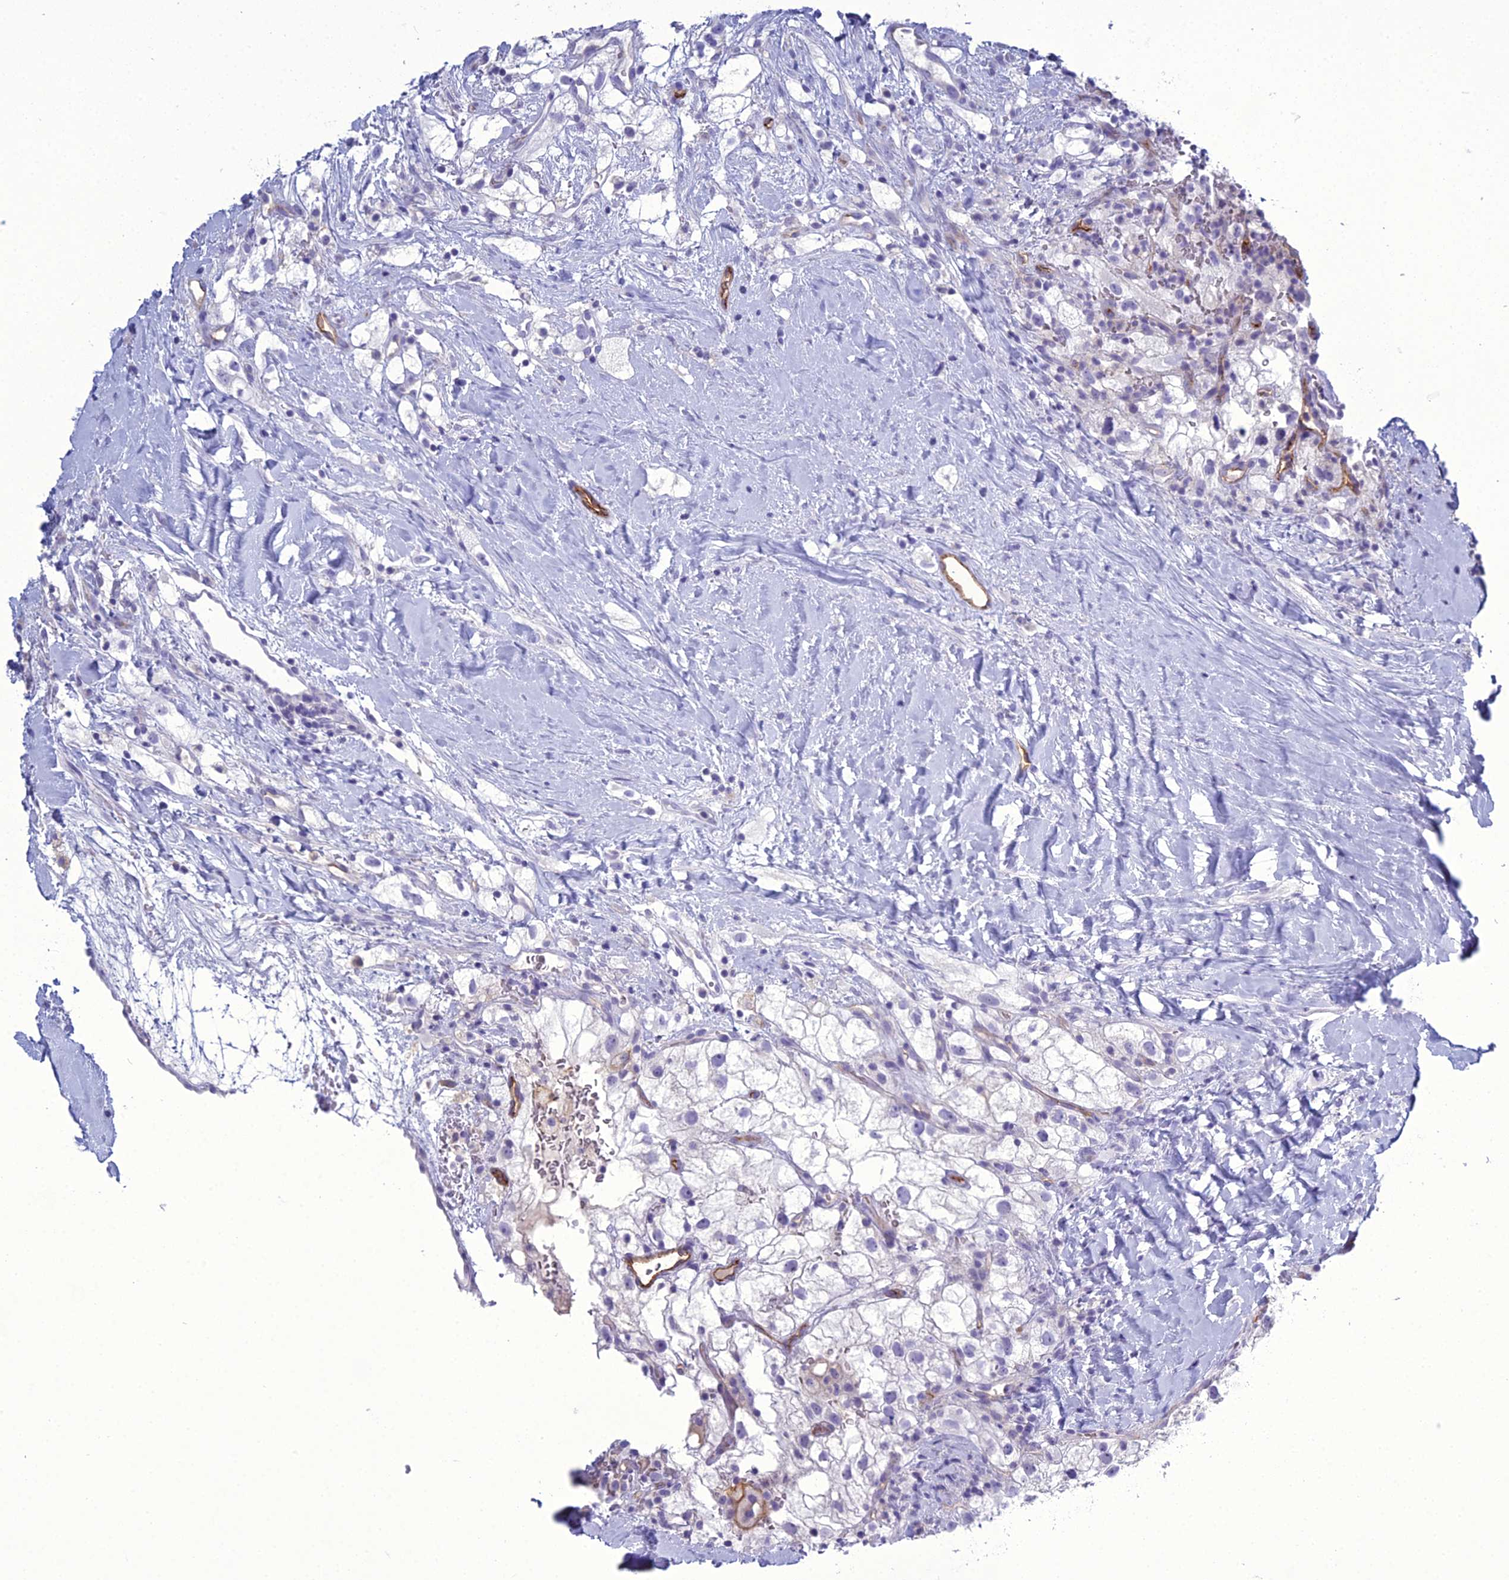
{"staining": {"intensity": "negative", "quantity": "none", "location": "none"}, "tissue": "renal cancer", "cell_type": "Tumor cells", "image_type": "cancer", "snomed": [{"axis": "morphology", "description": "Adenocarcinoma, NOS"}, {"axis": "topography", "description": "Kidney"}], "caption": "Renal cancer (adenocarcinoma) was stained to show a protein in brown. There is no significant staining in tumor cells.", "gene": "ACE", "patient": {"sex": "male", "age": 59}}